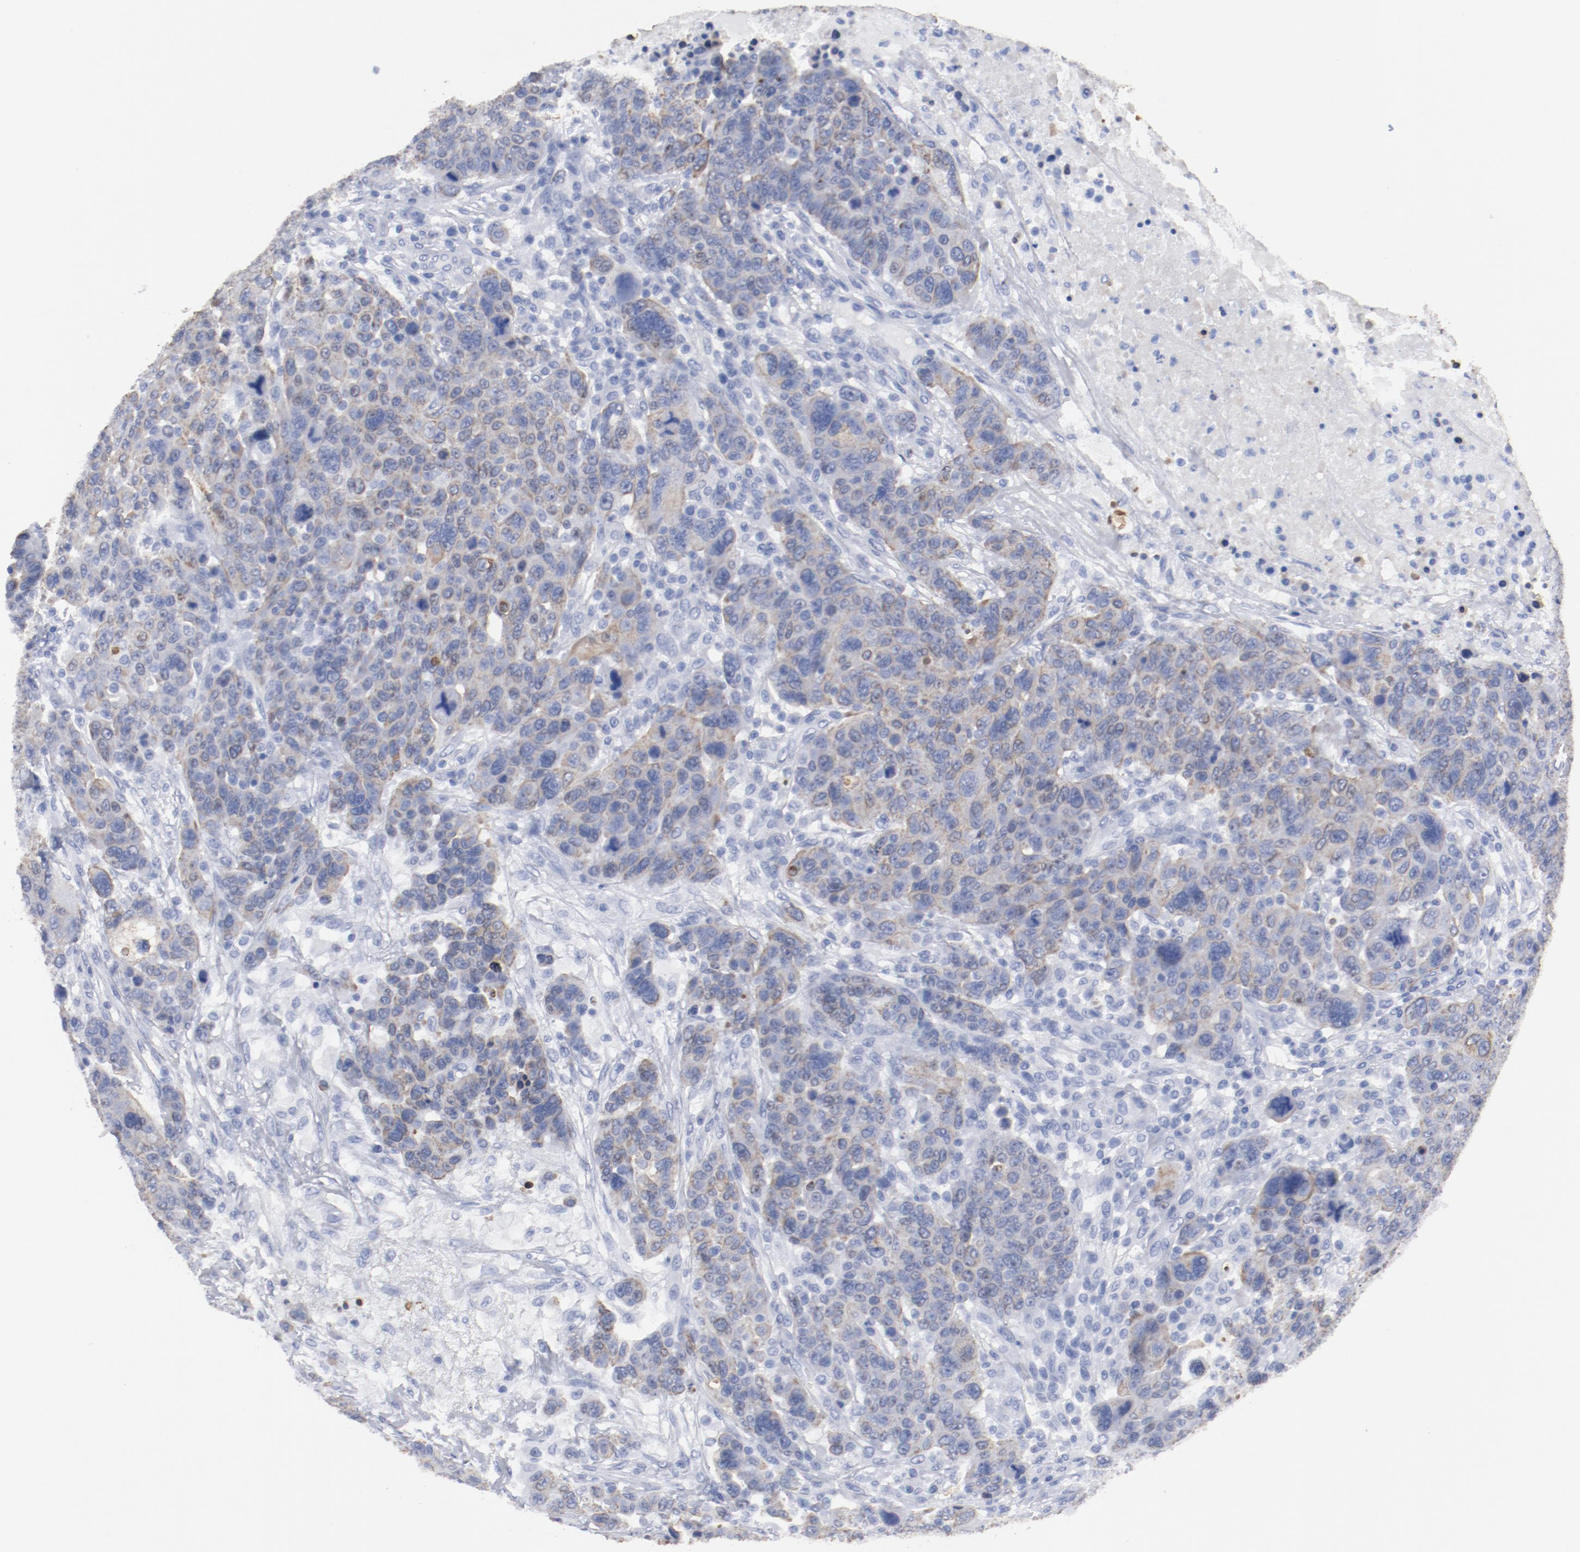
{"staining": {"intensity": "weak", "quantity": "25%-75%", "location": "cytoplasmic/membranous"}, "tissue": "breast cancer", "cell_type": "Tumor cells", "image_type": "cancer", "snomed": [{"axis": "morphology", "description": "Duct carcinoma"}, {"axis": "topography", "description": "Breast"}], "caption": "The immunohistochemical stain labels weak cytoplasmic/membranous expression in tumor cells of infiltrating ductal carcinoma (breast) tissue.", "gene": "TSPAN6", "patient": {"sex": "female", "age": 37}}